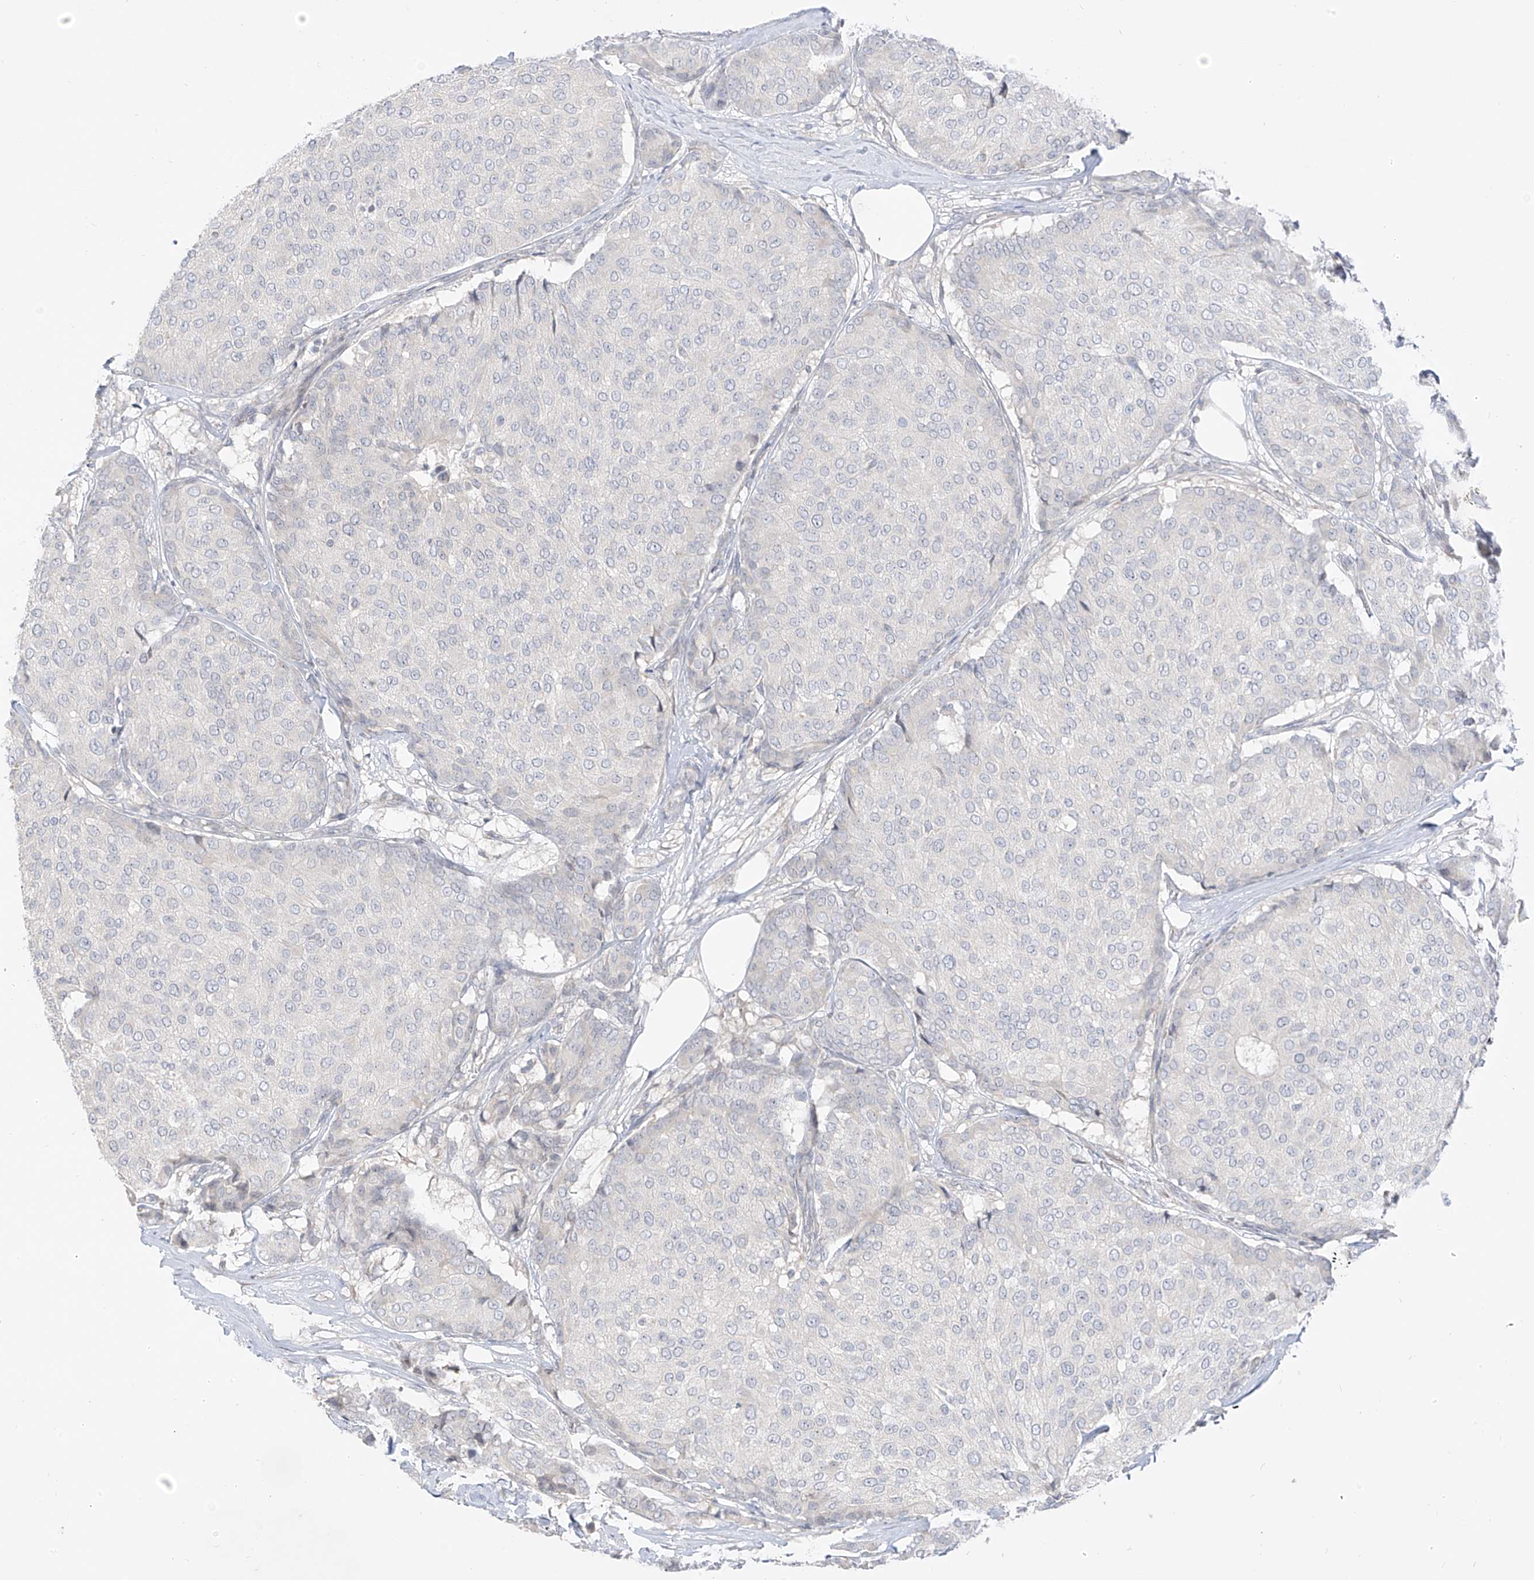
{"staining": {"intensity": "negative", "quantity": "none", "location": "none"}, "tissue": "breast cancer", "cell_type": "Tumor cells", "image_type": "cancer", "snomed": [{"axis": "morphology", "description": "Duct carcinoma"}, {"axis": "topography", "description": "Breast"}], "caption": "Photomicrograph shows no protein positivity in tumor cells of breast infiltrating ductal carcinoma tissue.", "gene": "C2orf42", "patient": {"sex": "female", "age": 75}}